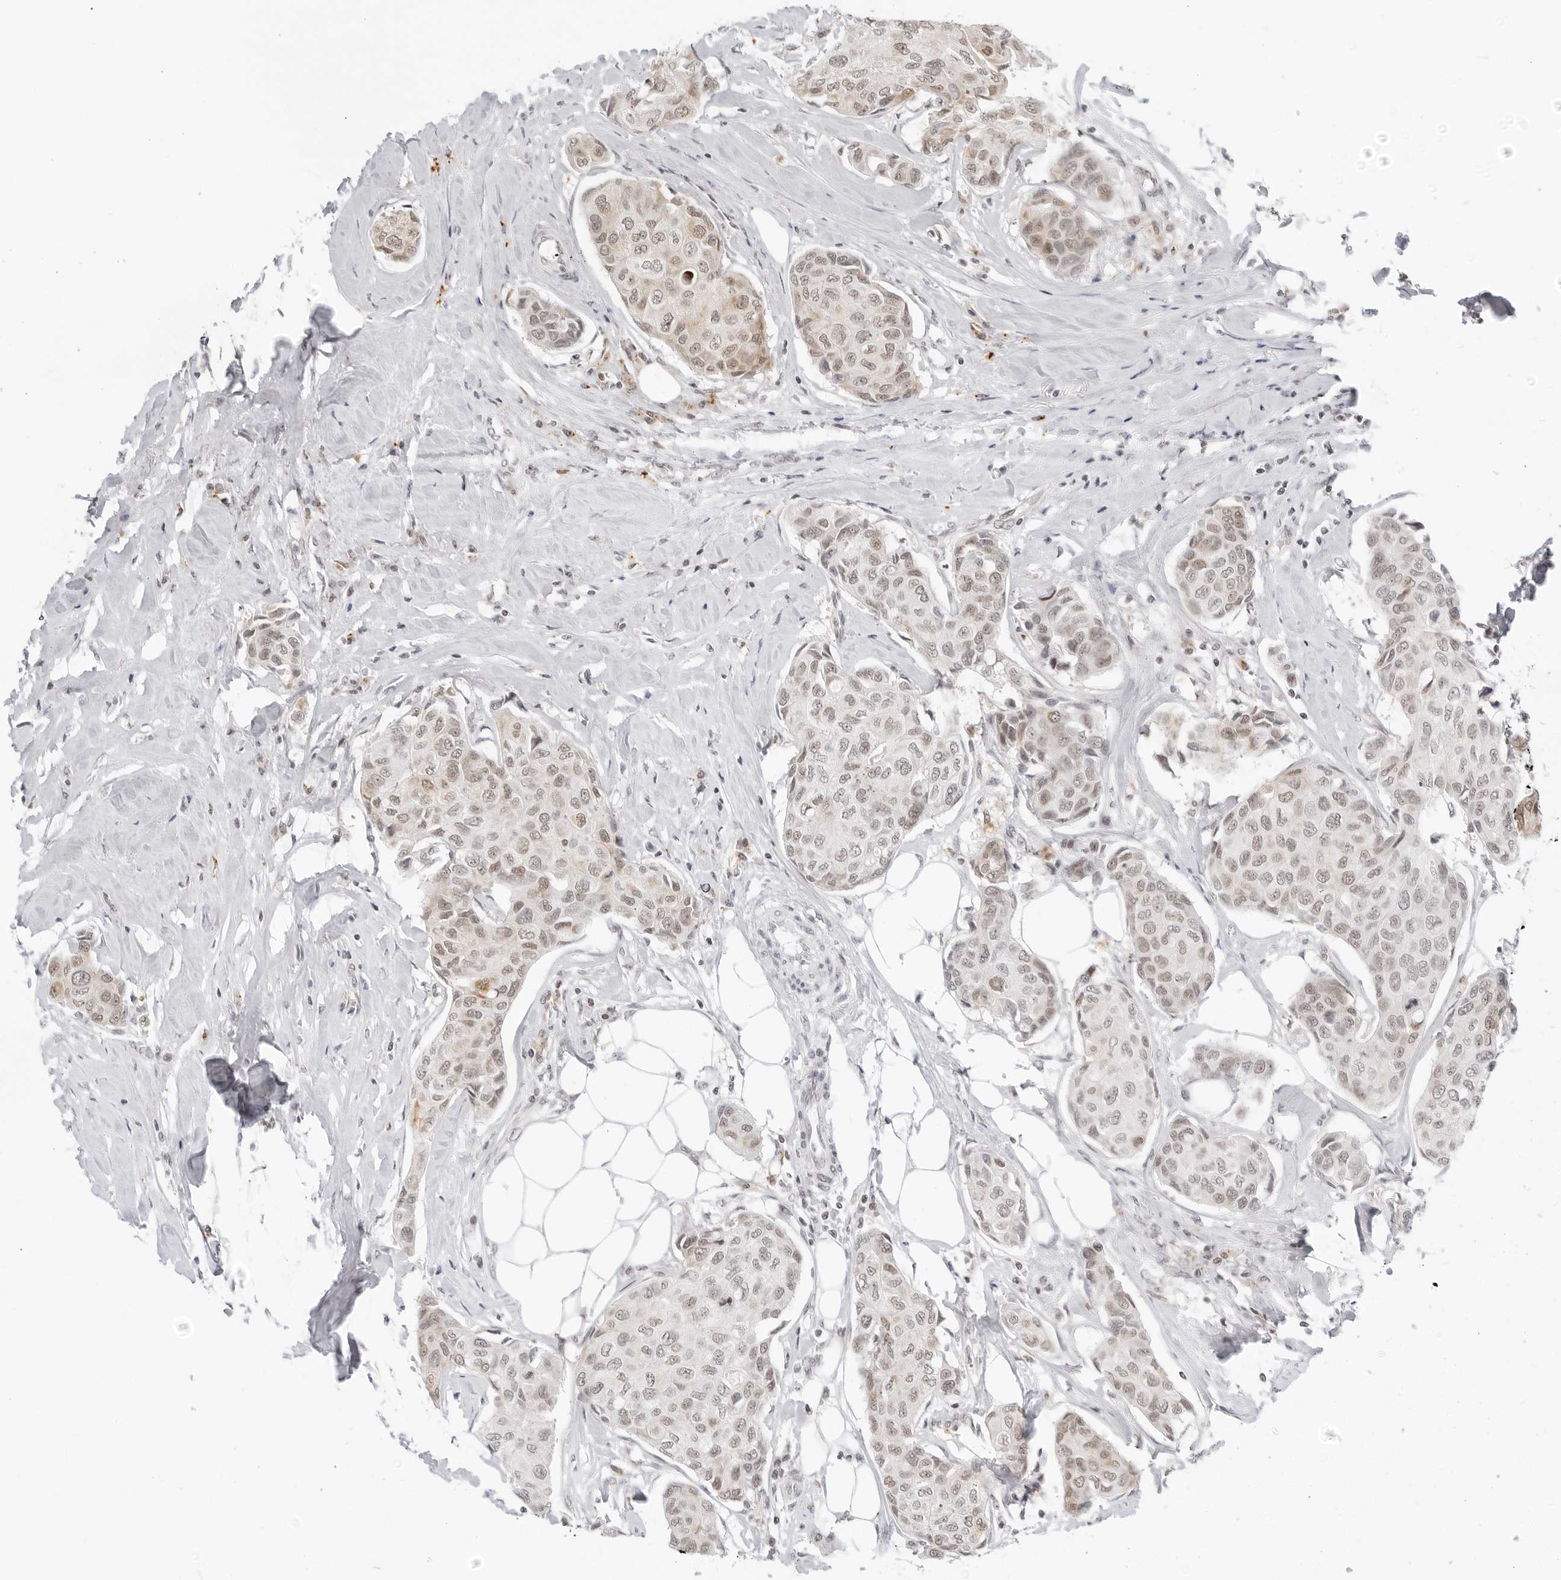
{"staining": {"intensity": "weak", "quantity": ">75%", "location": "nuclear"}, "tissue": "breast cancer", "cell_type": "Tumor cells", "image_type": "cancer", "snomed": [{"axis": "morphology", "description": "Duct carcinoma"}, {"axis": "topography", "description": "Breast"}], "caption": "The image shows staining of breast cancer (intraductal carcinoma), revealing weak nuclear protein expression (brown color) within tumor cells.", "gene": "MSH6", "patient": {"sex": "female", "age": 80}}